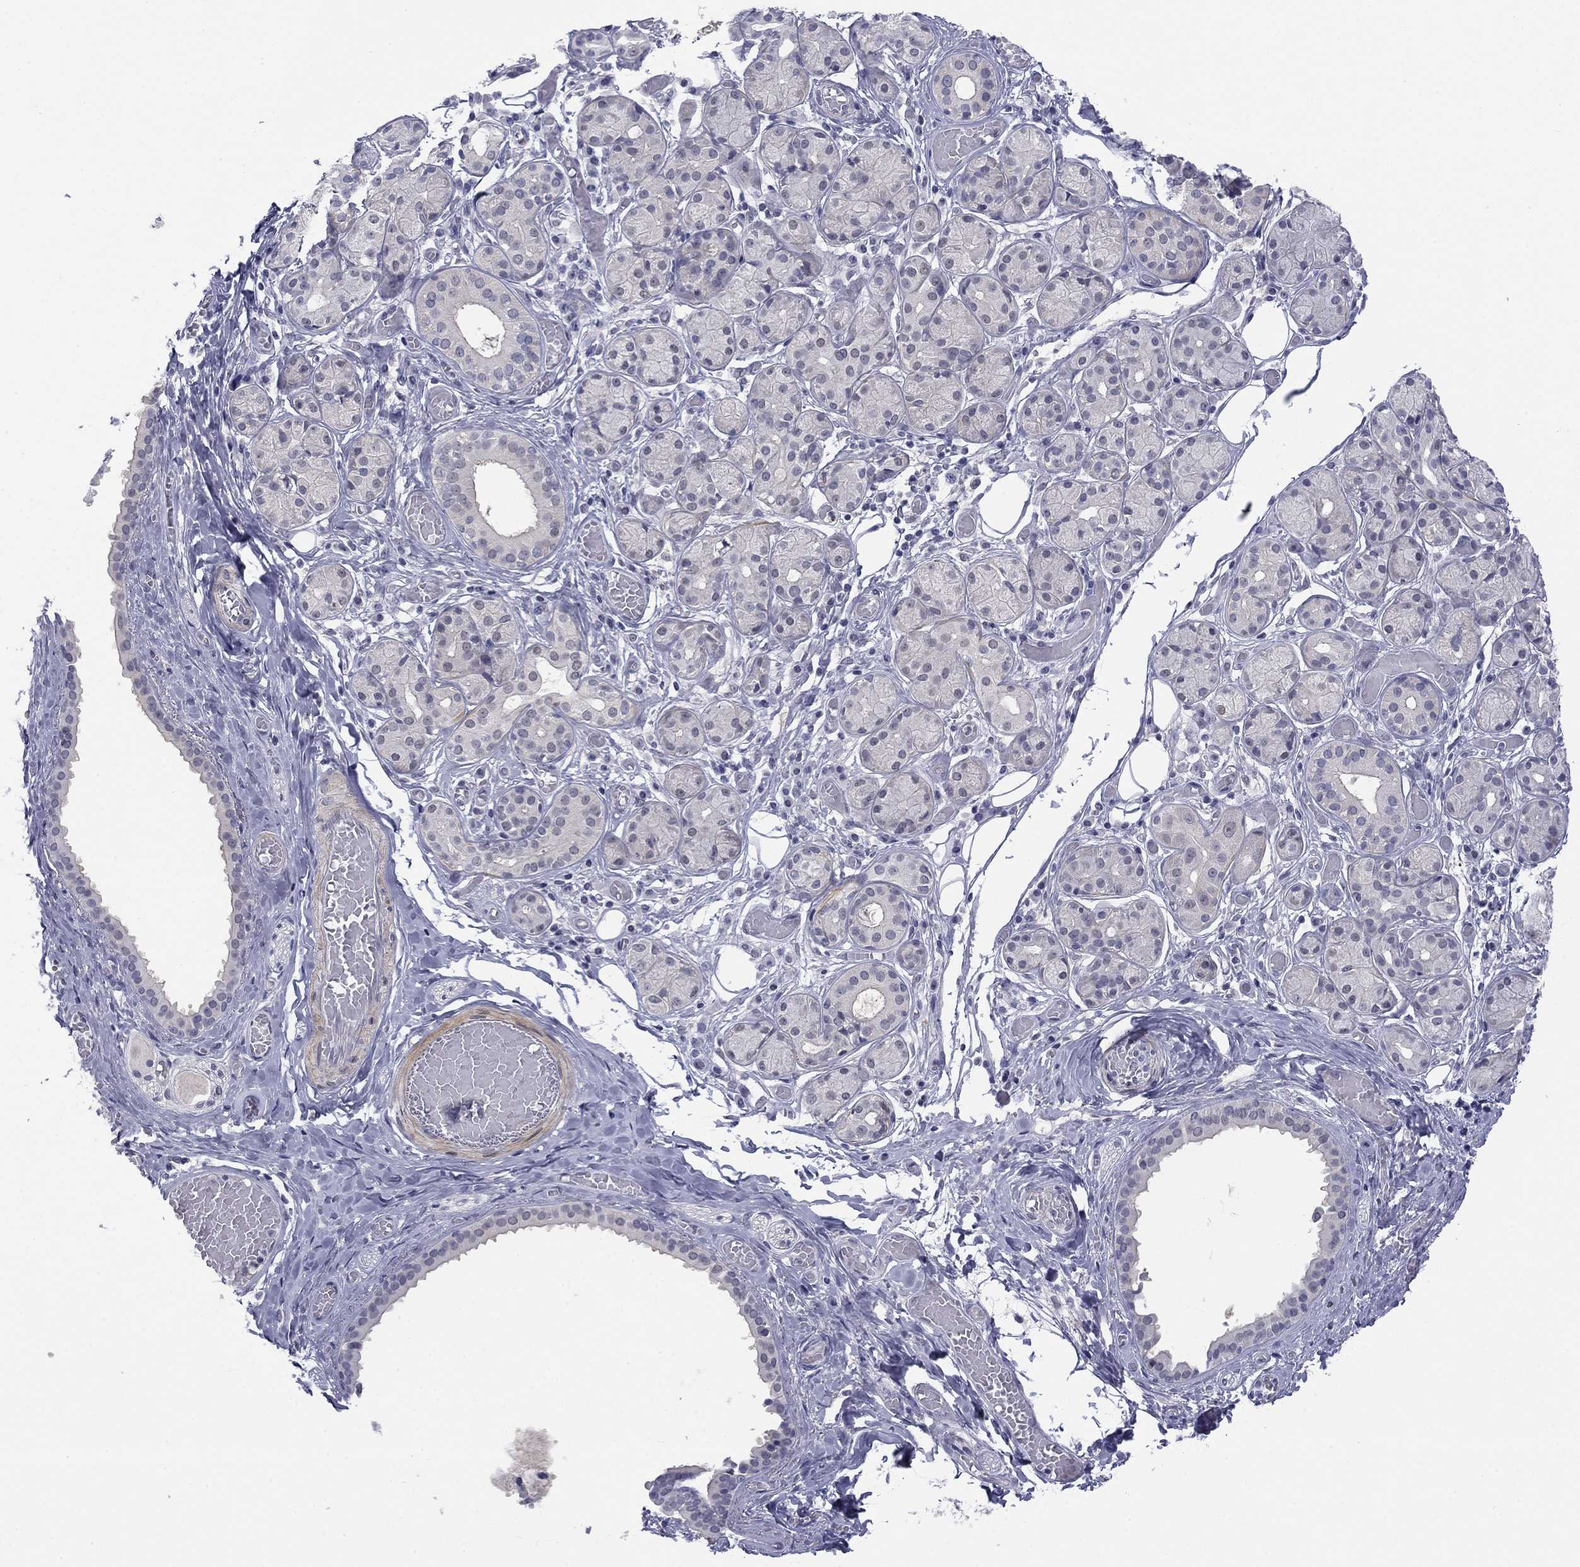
{"staining": {"intensity": "negative", "quantity": "none", "location": "none"}, "tissue": "salivary gland", "cell_type": "Glandular cells", "image_type": "normal", "snomed": [{"axis": "morphology", "description": "Normal tissue, NOS"}, {"axis": "topography", "description": "Salivary gland"}, {"axis": "topography", "description": "Peripheral nerve tissue"}], "caption": "DAB (3,3'-diaminobenzidine) immunohistochemical staining of normal human salivary gland reveals no significant positivity in glandular cells.", "gene": "TIGD4", "patient": {"sex": "male", "age": 71}}